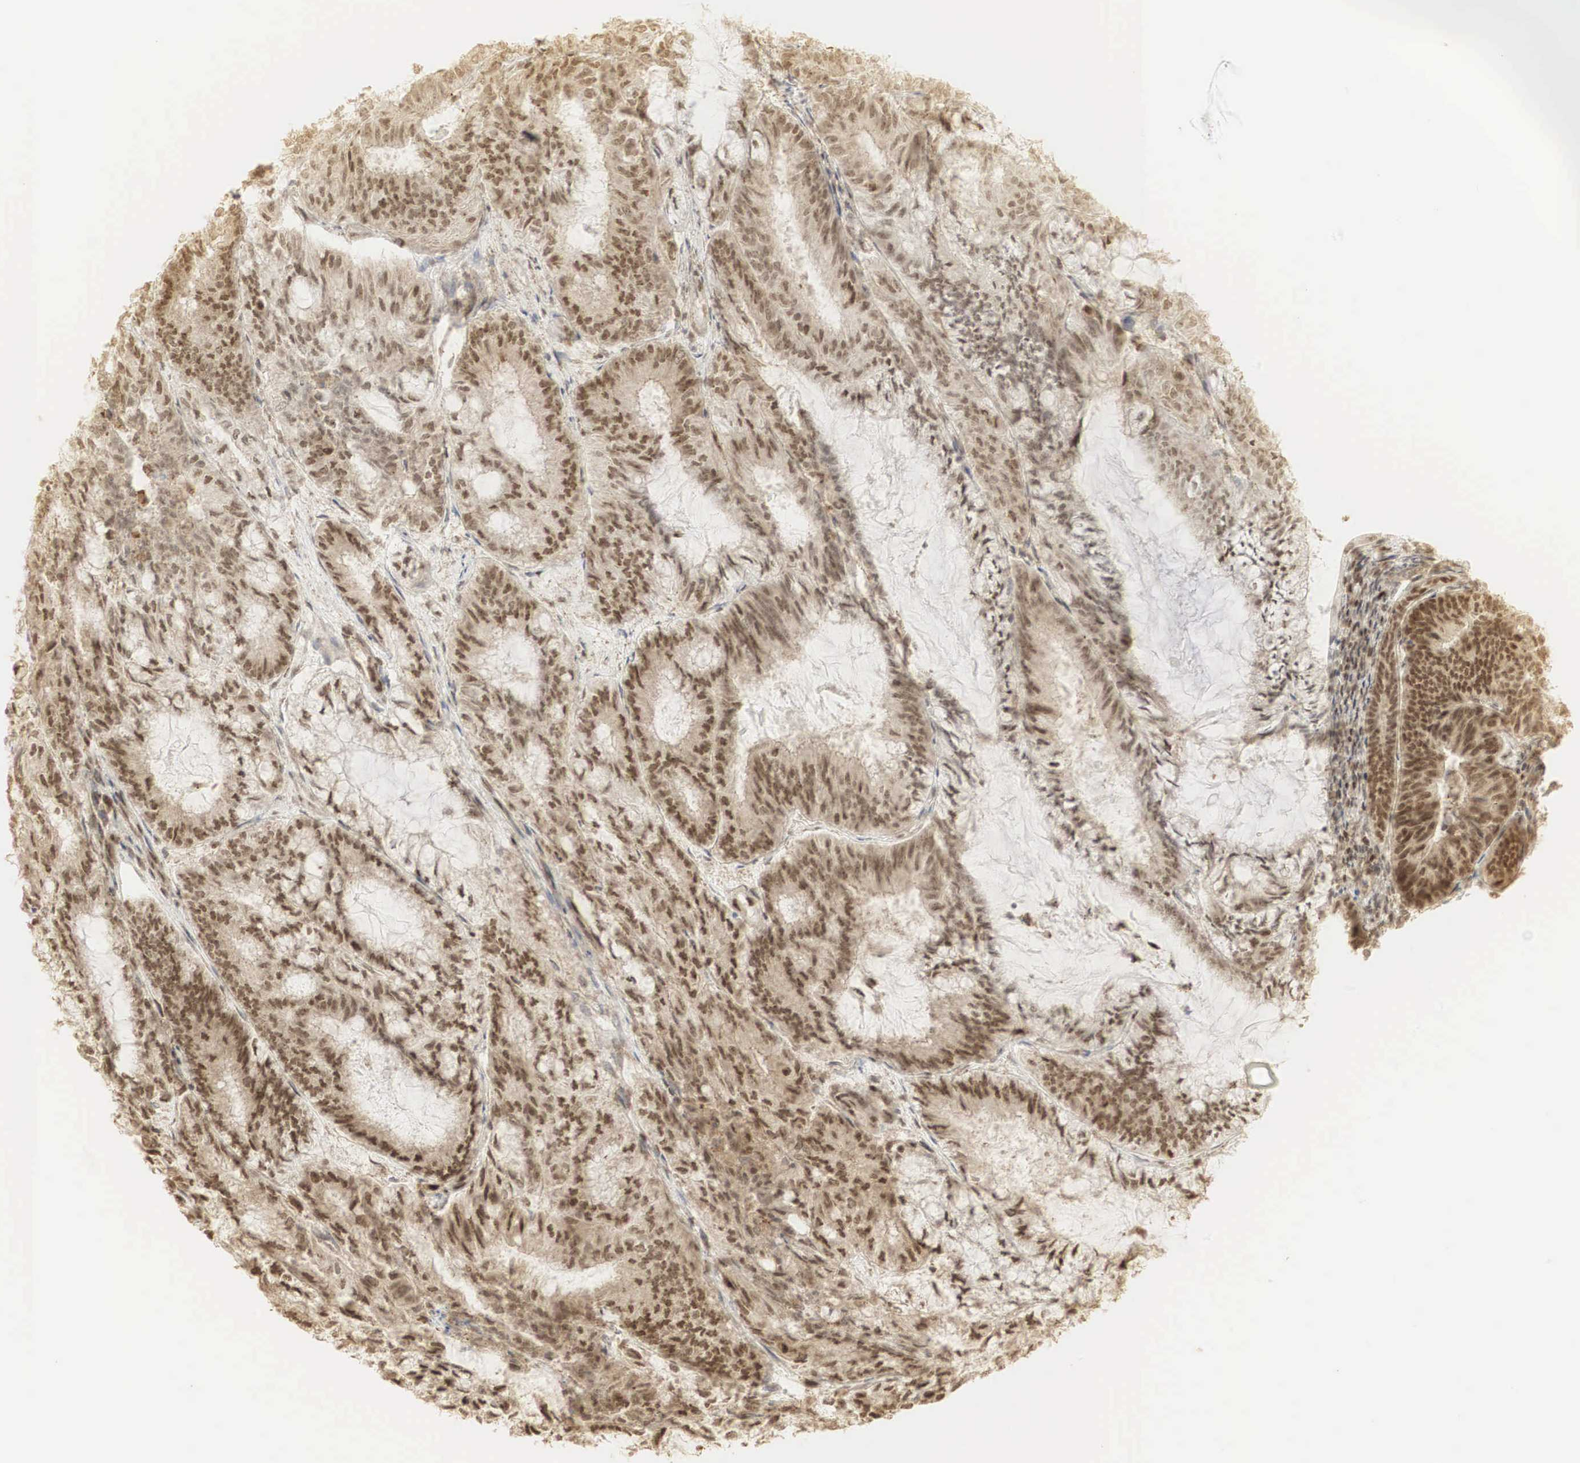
{"staining": {"intensity": "moderate", "quantity": ">75%", "location": "cytoplasmic/membranous,nuclear"}, "tissue": "endometrial cancer", "cell_type": "Tumor cells", "image_type": "cancer", "snomed": [{"axis": "morphology", "description": "Adenocarcinoma, NOS"}, {"axis": "topography", "description": "Endometrium"}], "caption": "Protein expression analysis of endometrial cancer exhibits moderate cytoplasmic/membranous and nuclear expression in approximately >75% of tumor cells. (IHC, brightfield microscopy, high magnification).", "gene": "RNF113A", "patient": {"sex": "female", "age": 59}}